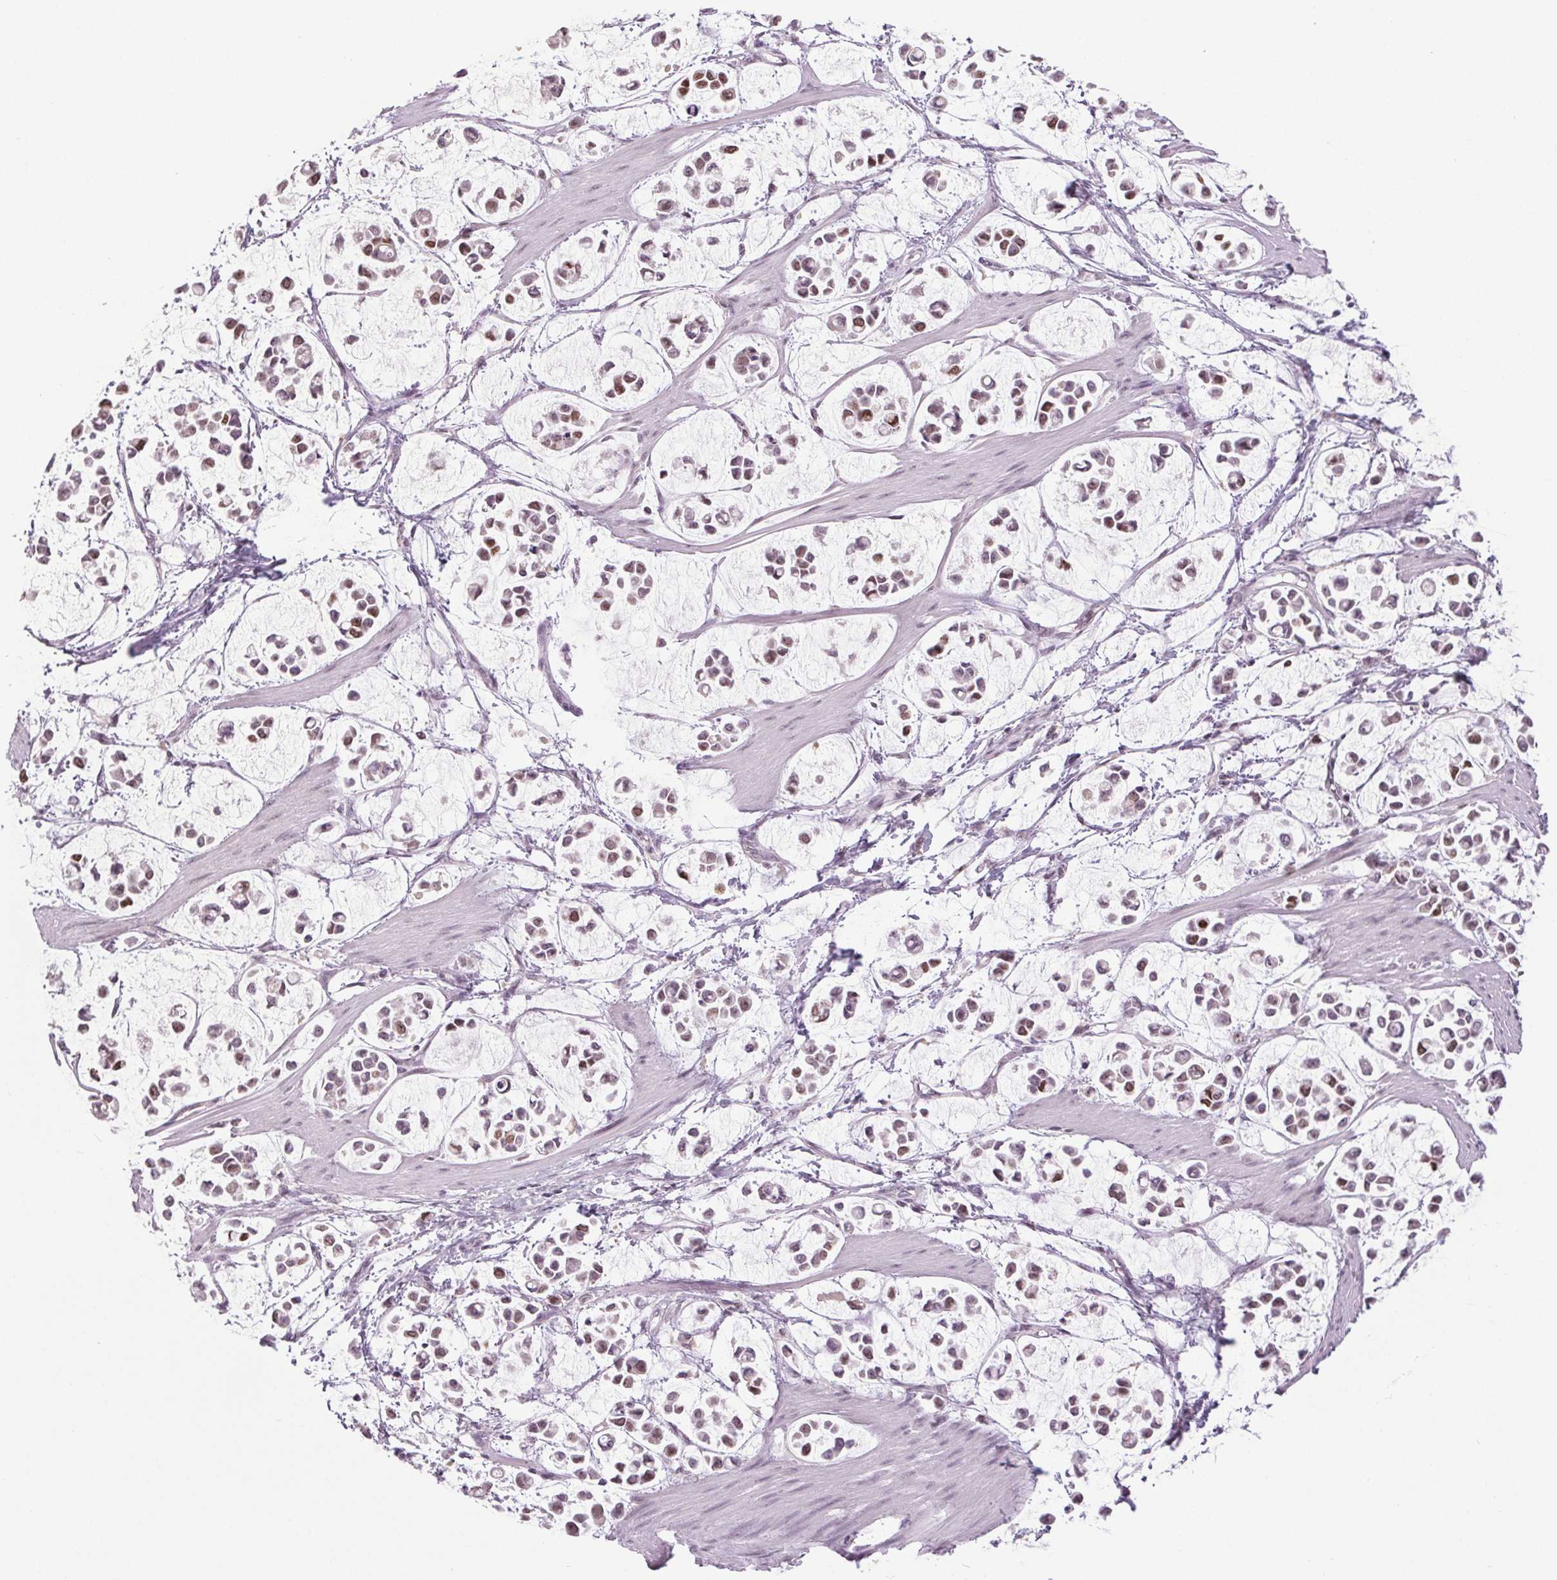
{"staining": {"intensity": "moderate", "quantity": "25%-75%", "location": "nuclear"}, "tissue": "stomach cancer", "cell_type": "Tumor cells", "image_type": "cancer", "snomed": [{"axis": "morphology", "description": "Adenocarcinoma, NOS"}, {"axis": "topography", "description": "Stomach"}], "caption": "A photomicrograph showing moderate nuclear positivity in about 25%-75% of tumor cells in adenocarcinoma (stomach), as visualized by brown immunohistochemical staining.", "gene": "SMIM6", "patient": {"sex": "male", "age": 82}}